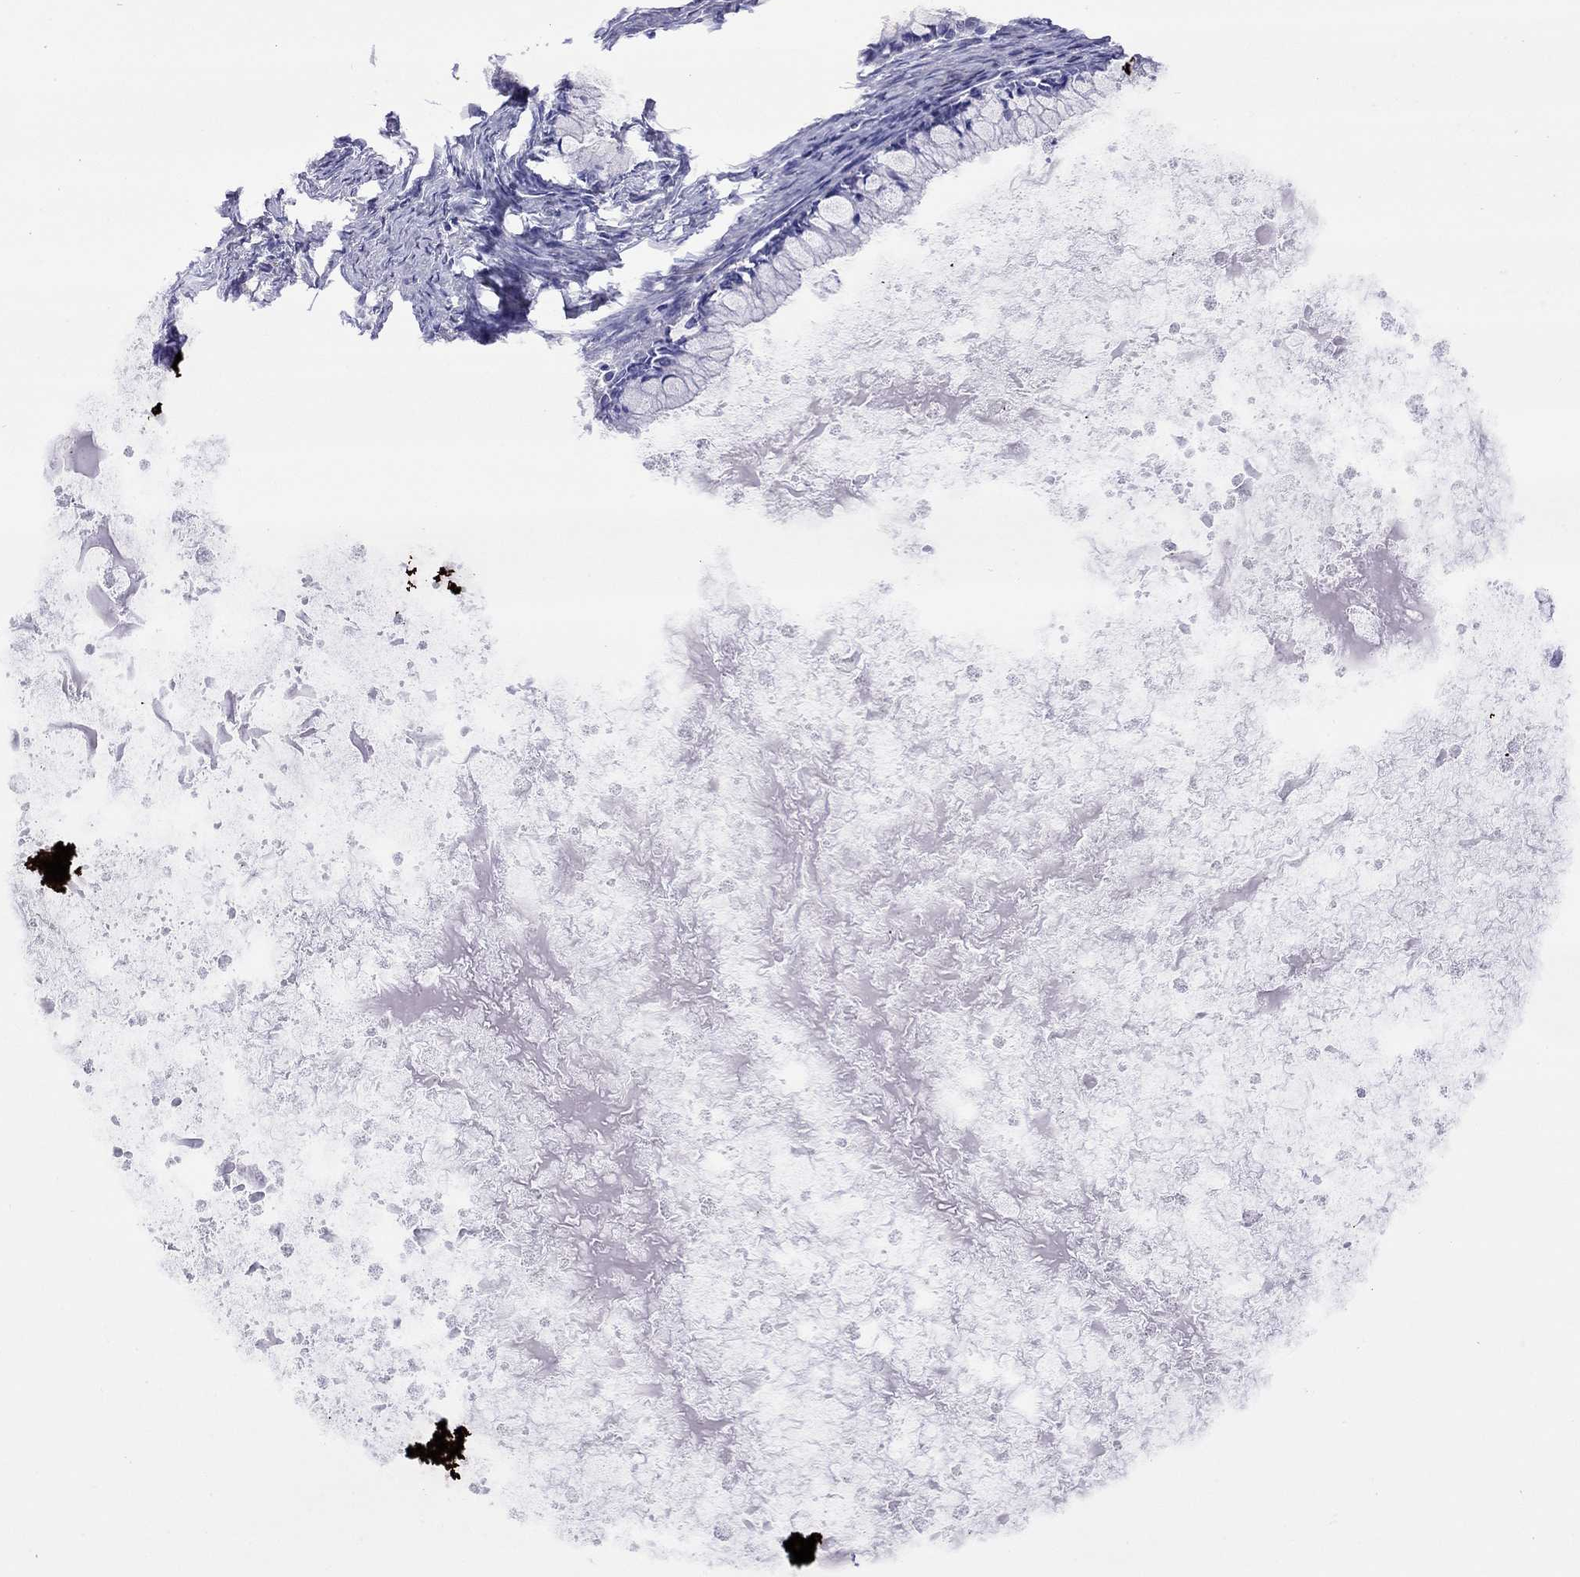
{"staining": {"intensity": "negative", "quantity": "none", "location": "none"}, "tissue": "ovarian cancer", "cell_type": "Tumor cells", "image_type": "cancer", "snomed": [{"axis": "morphology", "description": "Cystadenocarcinoma, mucinous, NOS"}, {"axis": "topography", "description": "Ovary"}], "caption": "This micrograph is of ovarian cancer stained with immunohistochemistry to label a protein in brown with the nuclei are counter-stained blue. There is no staining in tumor cells.", "gene": "SLC30A8", "patient": {"sex": "female", "age": 67}}